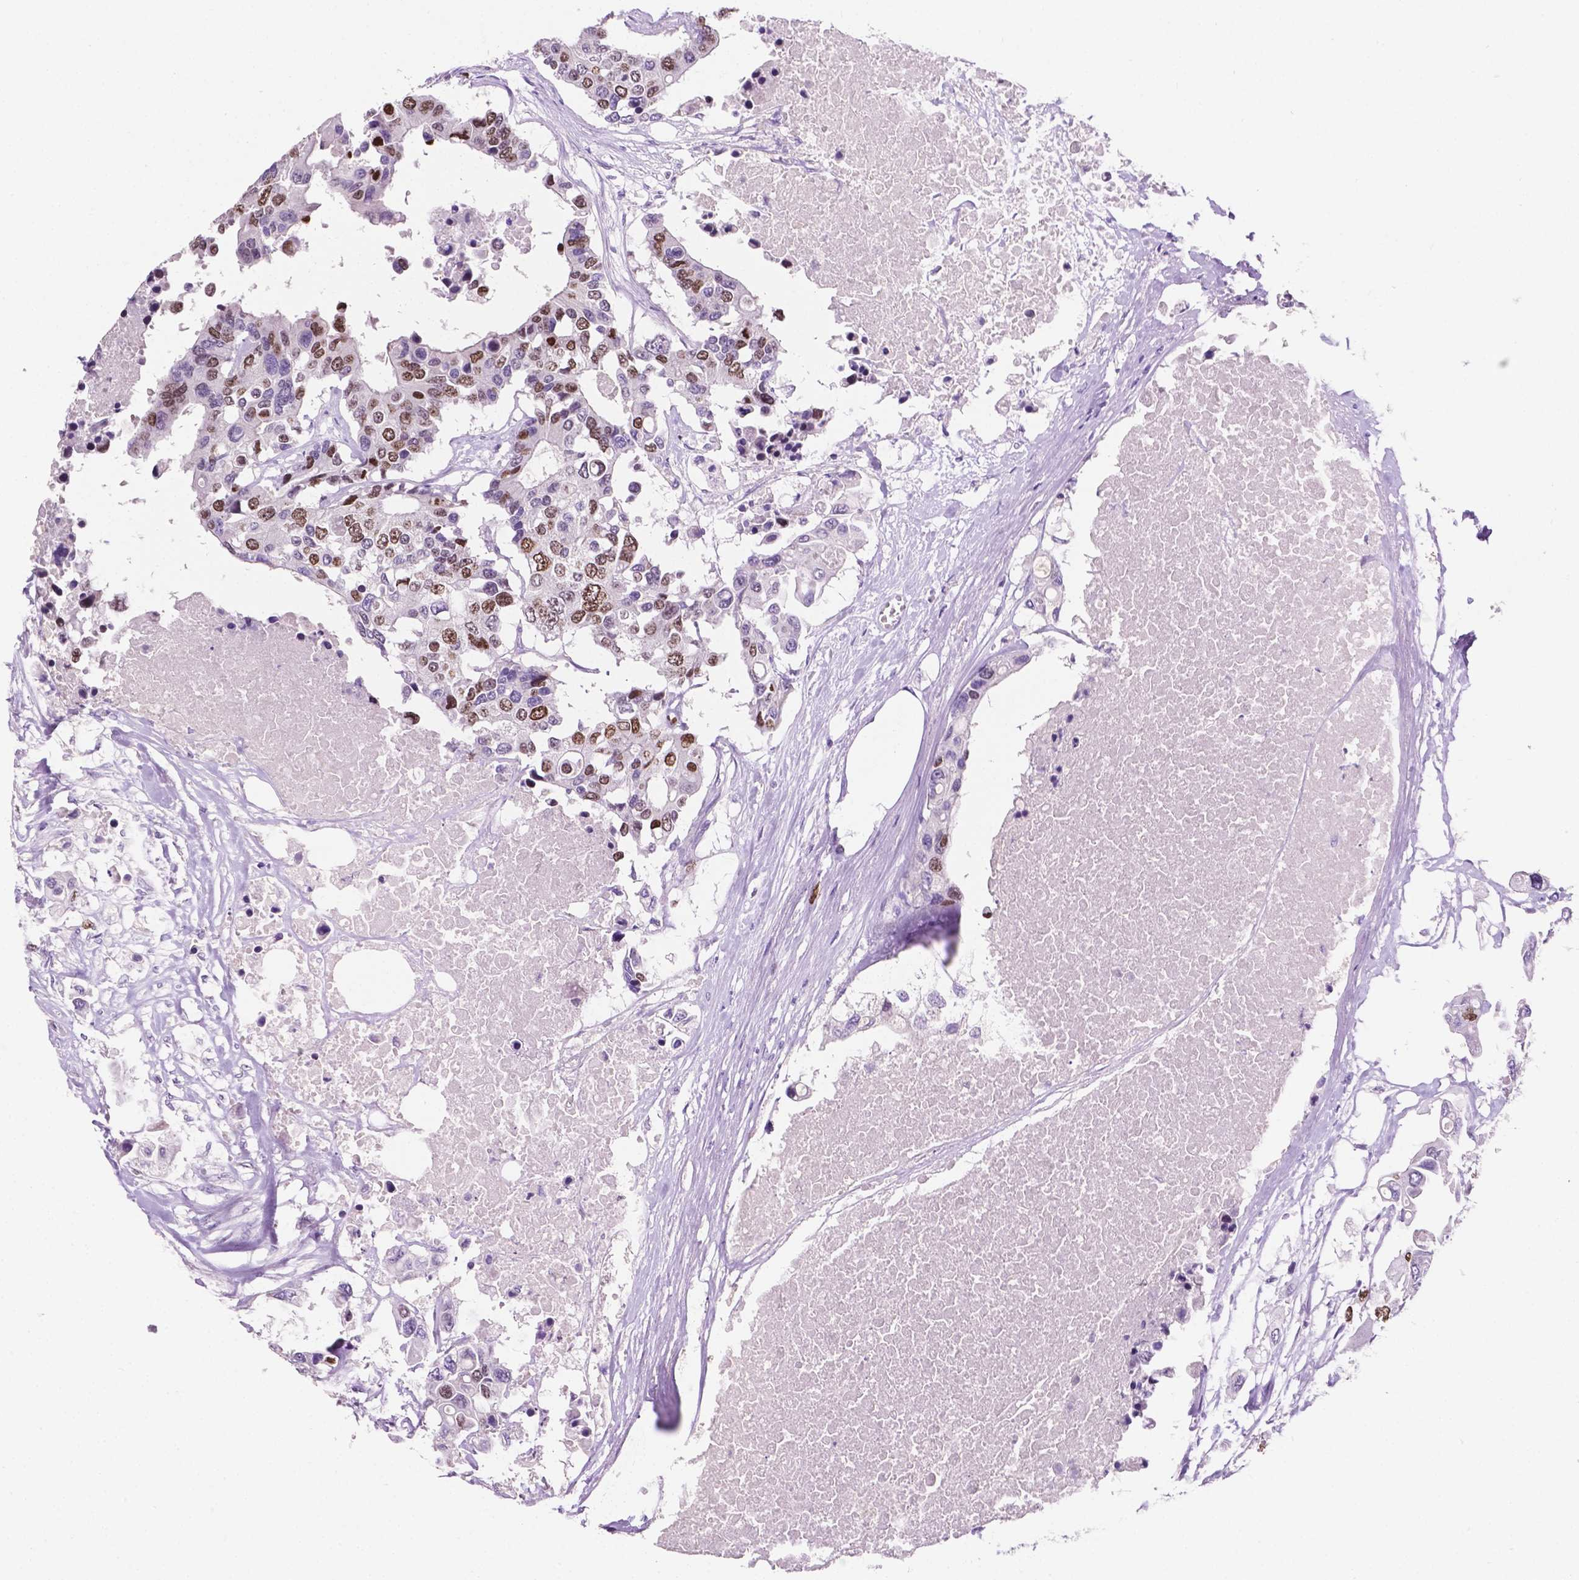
{"staining": {"intensity": "moderate", "quantity": "25%-75%", "location": "nuclear"}, "tissue": "colorectal cancer", "cell_type": "Tumor cells", "image_type": "cancer", "snomed": [{"axis": "morphology", "description": "Adenocarcinoma, NOS"}, {"axis": "topography", "description": "Colon"}], "caption": "A photomicrograph of human colorectal adenocarcinoma stained for a protein demonstrates moderate nuclear brown staining in tumor cells. The protein is stained brown, and the nuclei are stained in blue (DAB (3,3'-diaminobenzidine) IHC with brightfield microscopy, high magnification).", "gene": "SIAH2", "patient": {"sex": "male", "age": 77}}